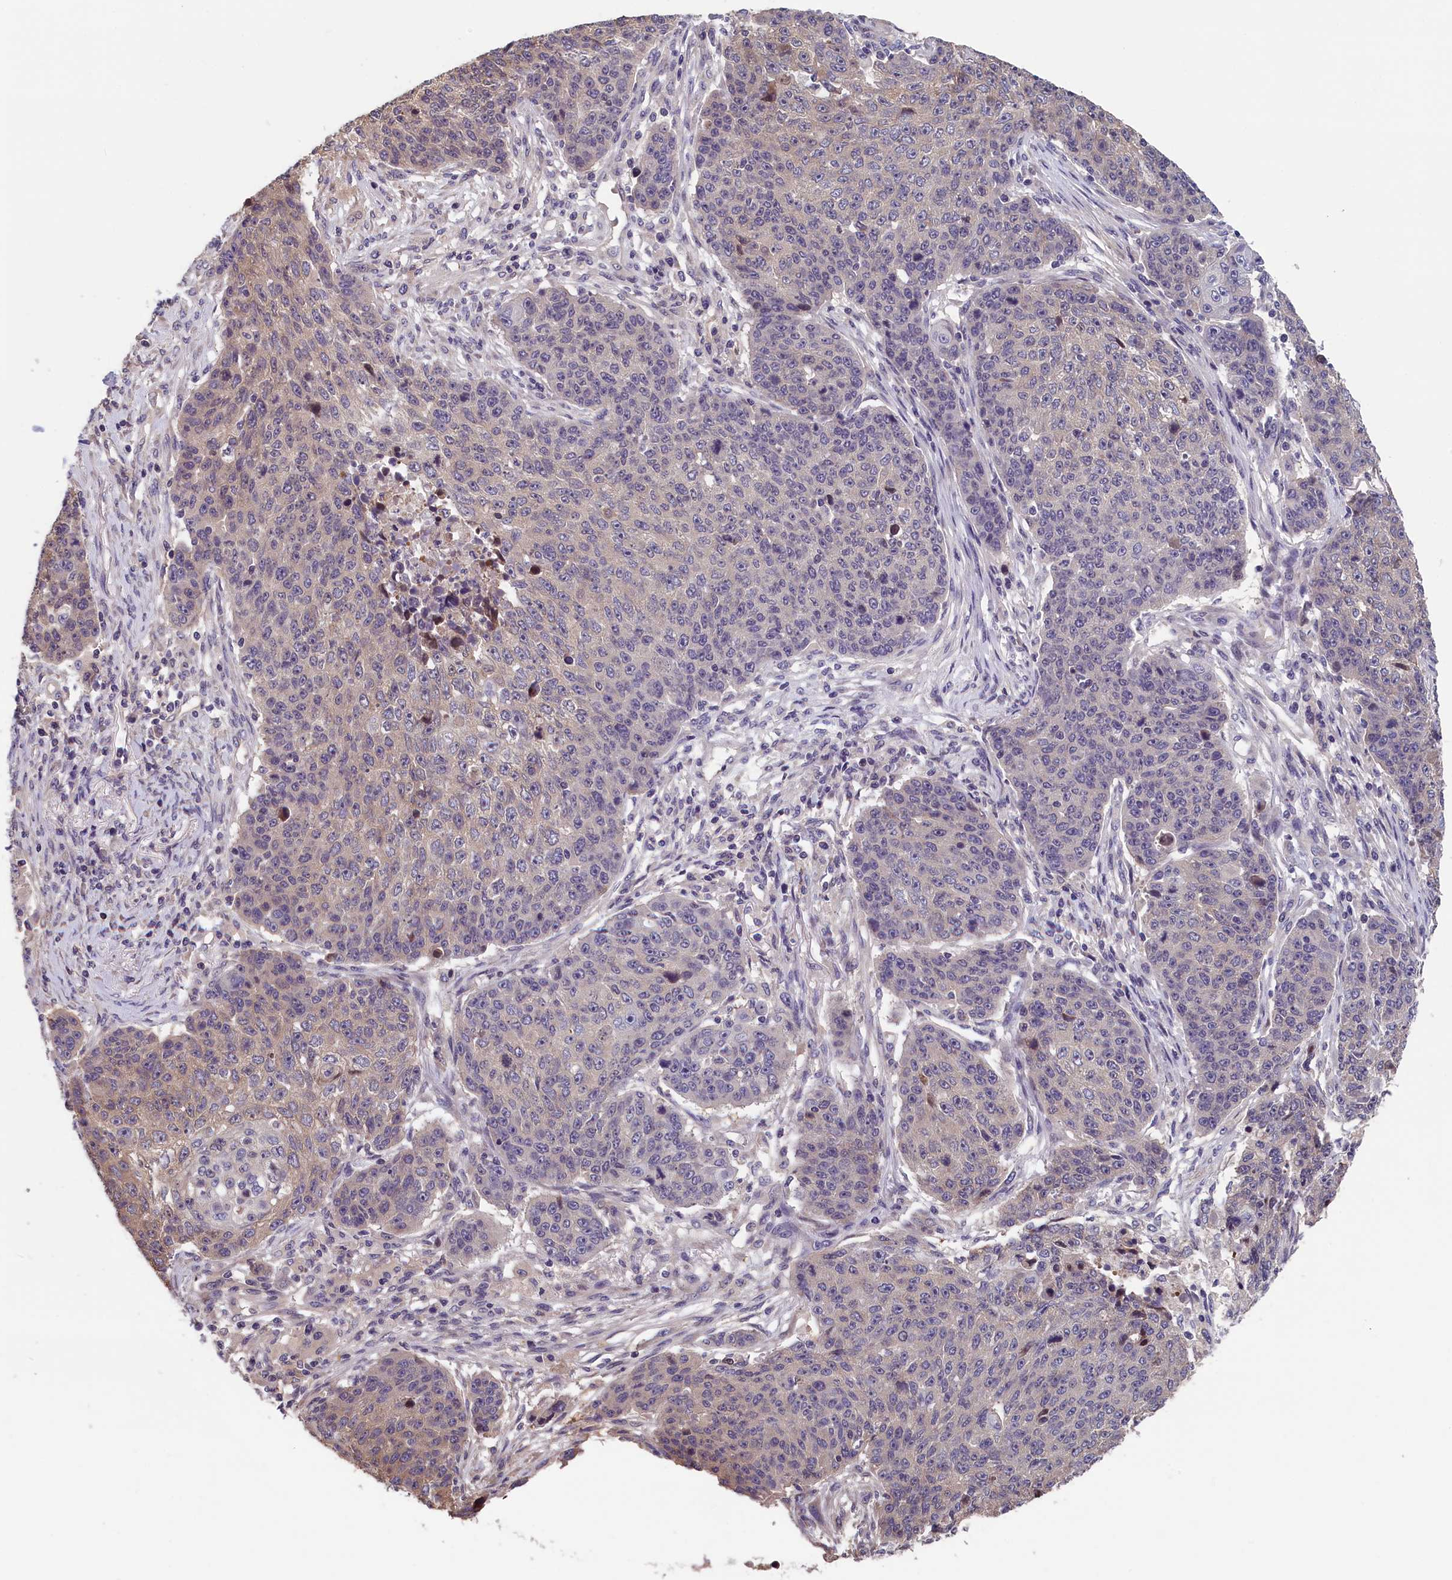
{"staining": {"intensity": "weak", "quantity": "<25%", "location": "cytoplasmic/membranous"}, "tissue": "lung cancer", "cell_type": "Tumor cells", "image_type": "cancer", "snomed": [{"axis": "morphology", "description": "Normal tissue, NOS"}, {"axis": "morphology", "description": "Squamous cell carcinoma, NOS"}, {"axis": "topography", "description": "Lymph node"}, {"axis": "topography", "description": "Lung"}], "caption": "A micrograph of lung cancer stained for a protein reveals no brown staining in tumor cells. The staining is performed using DAB brown chromogen with nuclei counter-stained in using hematoxylin.", "gene": "TMEM116", "patient": {"sex": "male", "age": 66}}